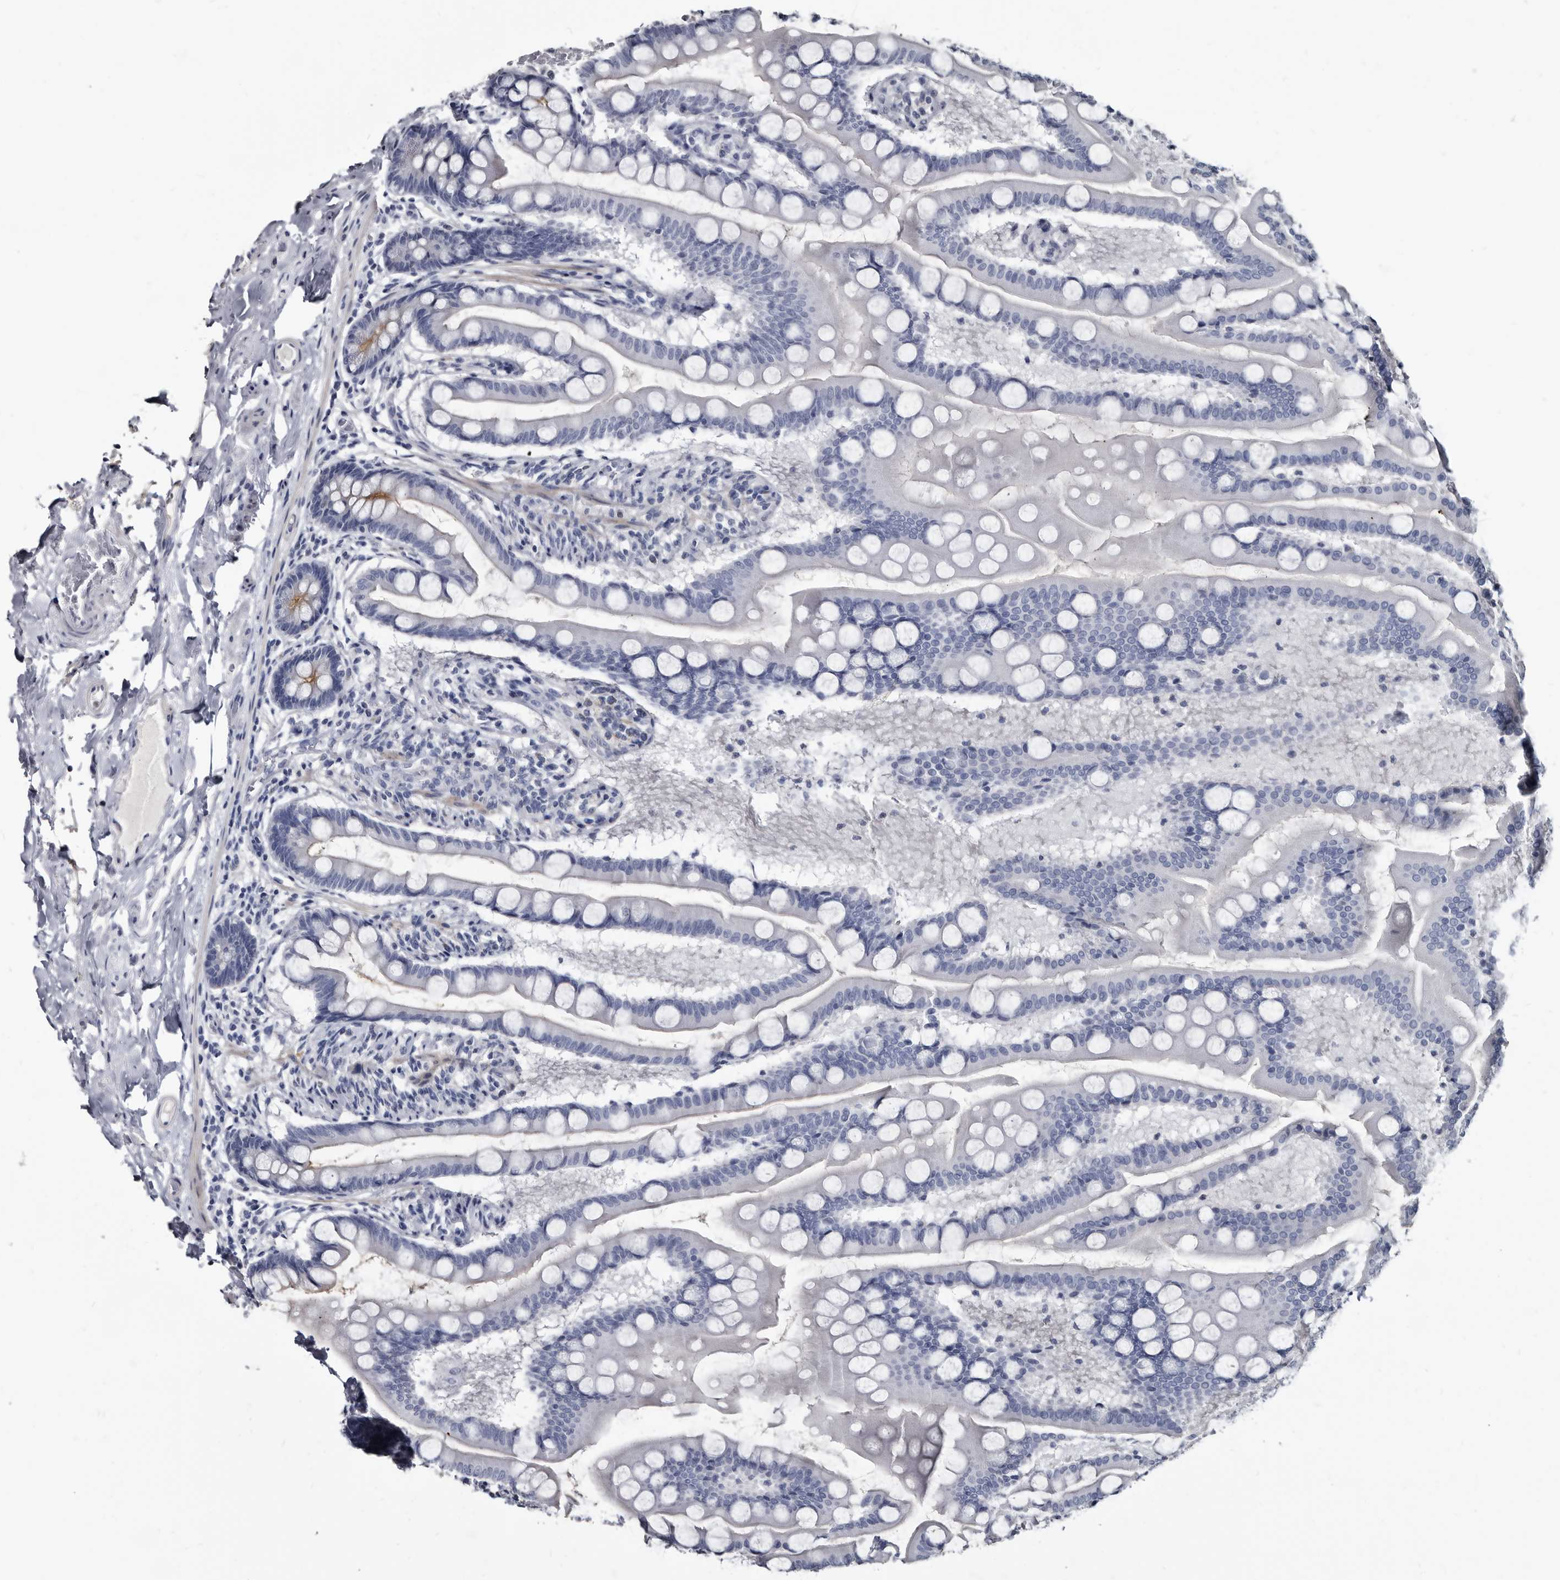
{"staining": {"intensity": "weak", "quantity": "<25%", "location": "cytoplasmic/membranous"}, "tissue": "small intestine", "cell_type": "Glandular cells", "image_type": "normal", "snomed": [{"axis": "morphology", "description": "Normal tissue, NOS"}, {"axis": "topography", "description": "Small intestine"}], "caption": "A photomicrograph of small intestine stained for a protein exhibits no brown staining in glandular cells.", "gene": "PRSS8", "patient": {"sex": "male", "age": 41}}